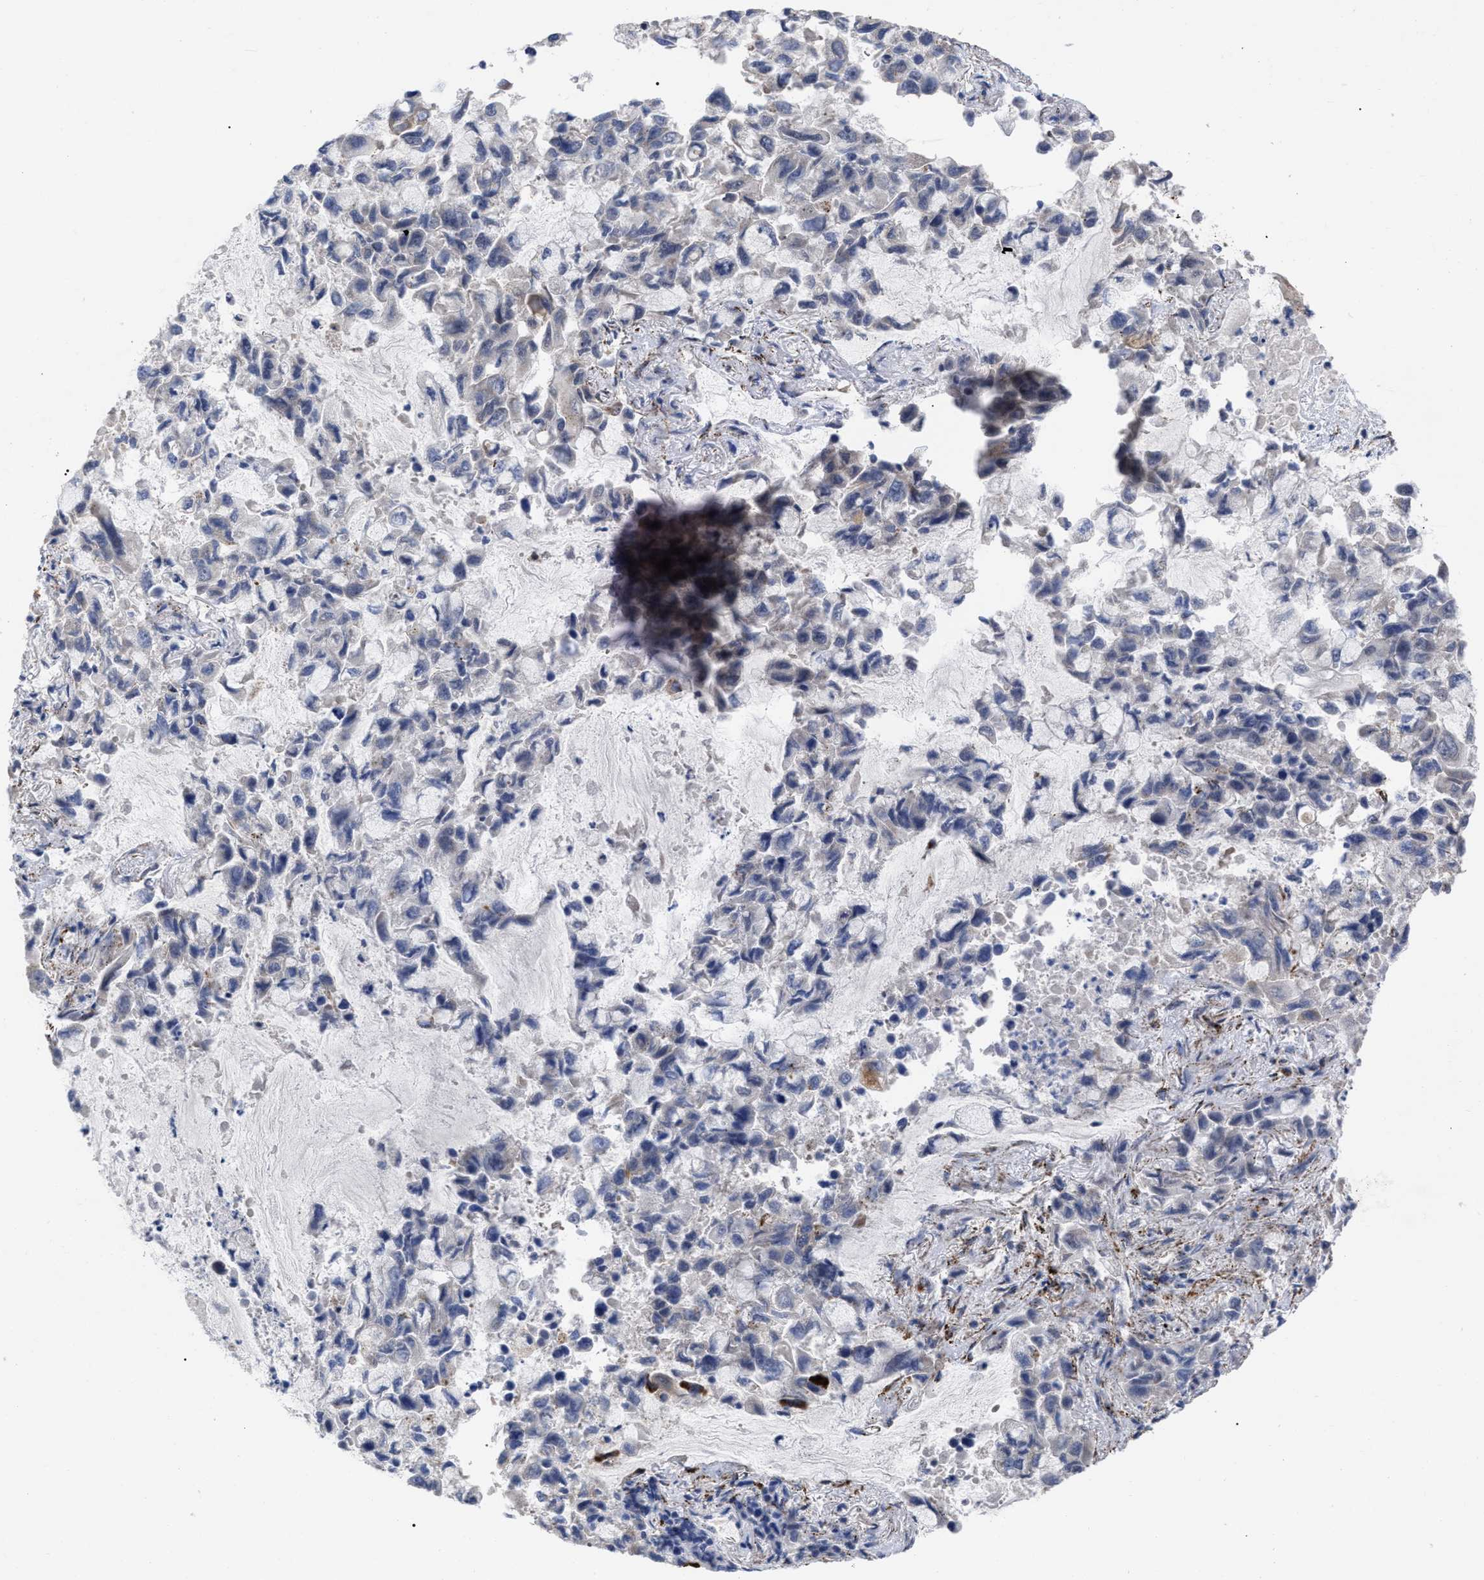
{"staining": {"intensity": "negative", "quantity": "none", "location": "none"}, "tissue": "lung cancer", "cell_type": "Tumor cells", "image_type": "cancer", "snomed": [{"axis": "morphology", "description": "Adenocarcinoma, NOS"}, {"axis": "topography", "description": "Lung"}], "caption": "Immunohistochemistry (IHC) of adenocarcinoma (lung) displays no staining in tumor cells.", "gene": "UPF1", "patient": {"sex": "male", "age": 64}}